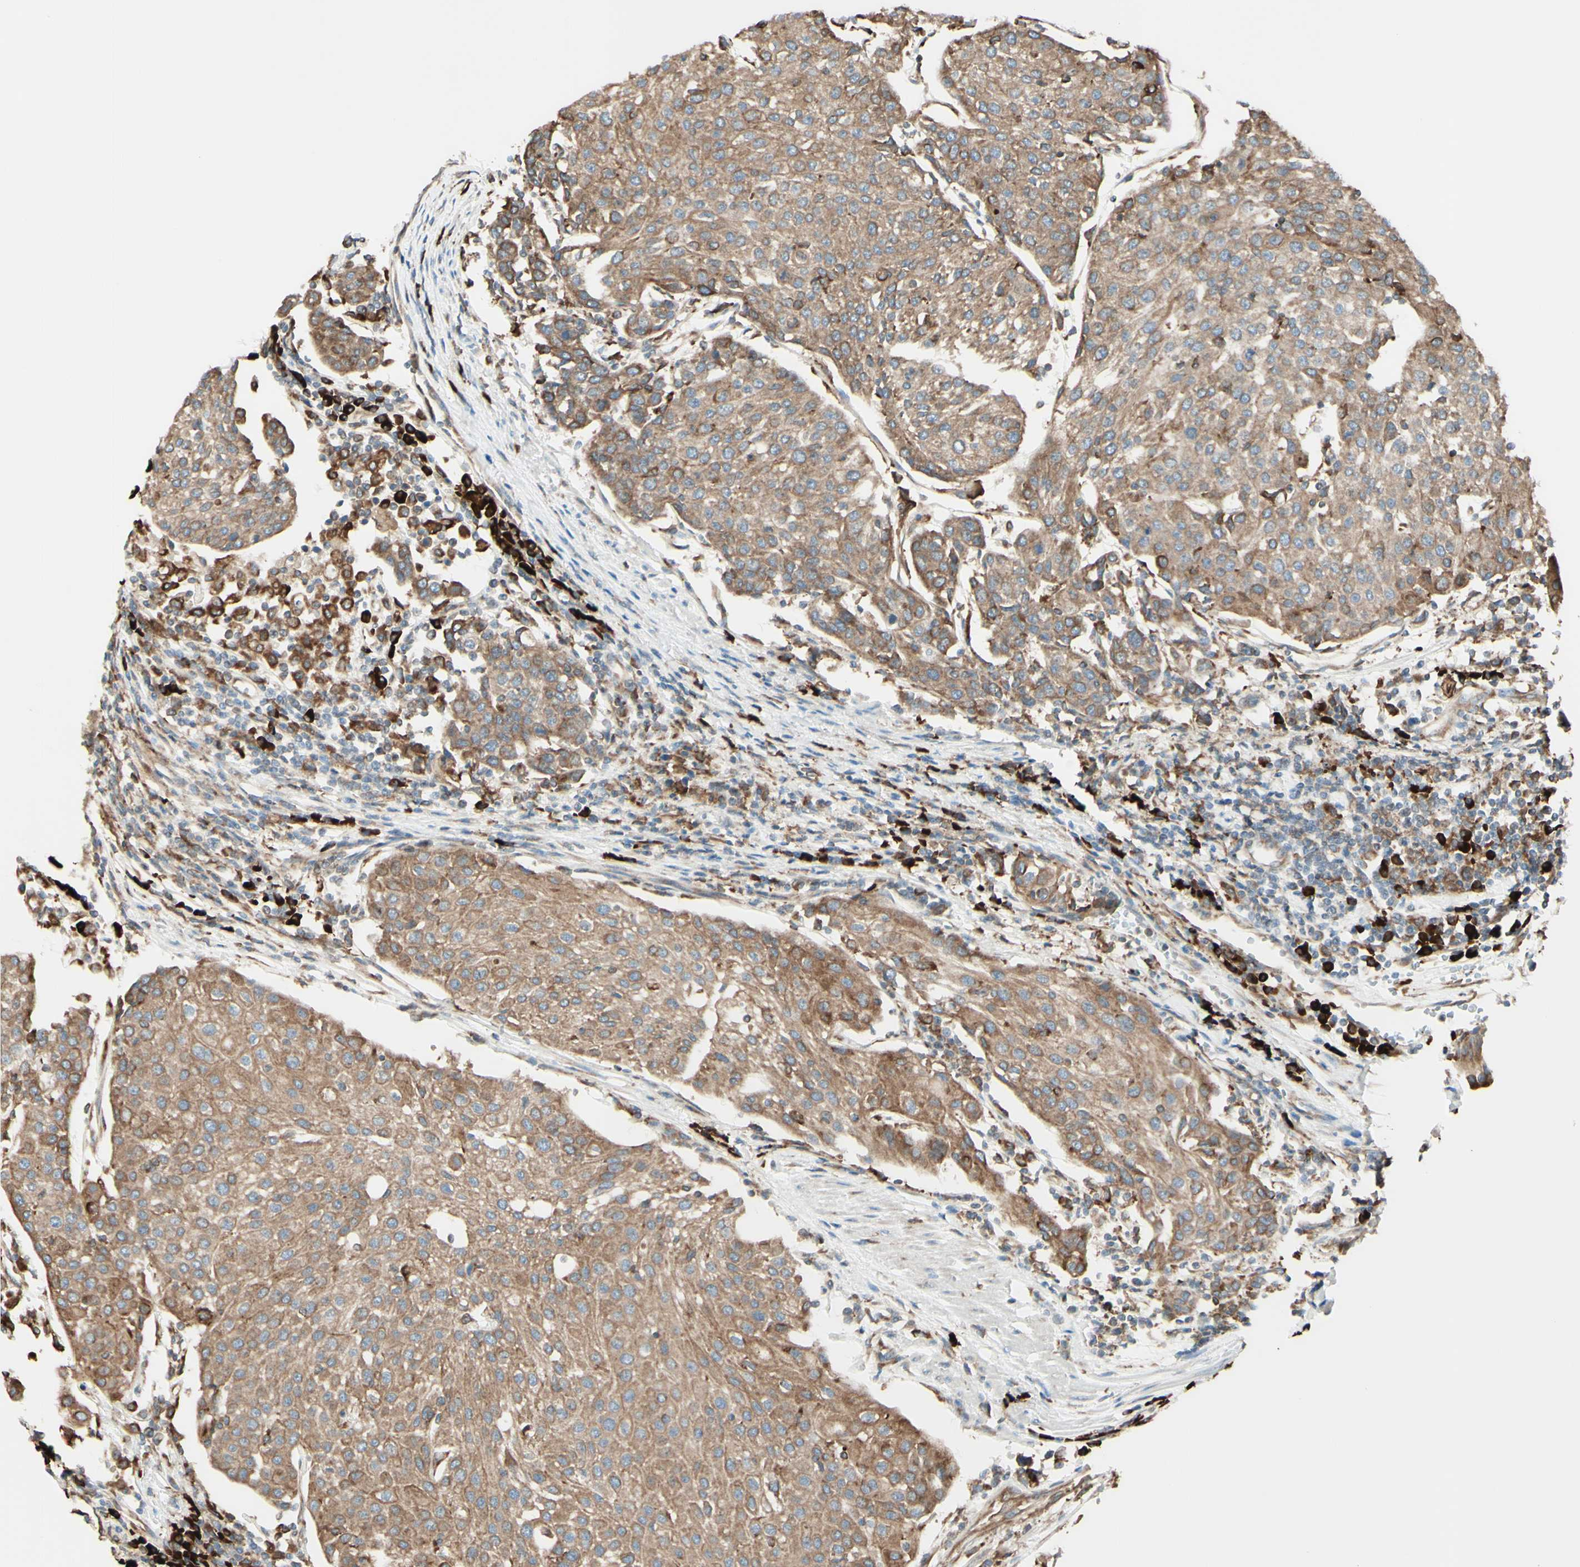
{"staining": {"intensity": "moderate", "quantity": ">75%", "location": "cytoplasmic/membranous"}, "tissue": "urothelial cancer", "cell_type": "Tumor cells", "image_type": "cancer", "snomed": [{"axis": "morphology", "description": "Urothelial carcinoma, High grade"}, {"axis": "topography", "description": "Urinary bladder"}], "caption": "A brown stain highlights moderate cytoplasmic/membranous staining of a protein in human high-grade urothelial carcinoma tumor cells. (IHC, brightfield microscopy, high magnification).", "gene": "DNAJB11", "patient": {"sex": "female", "age": 85}}